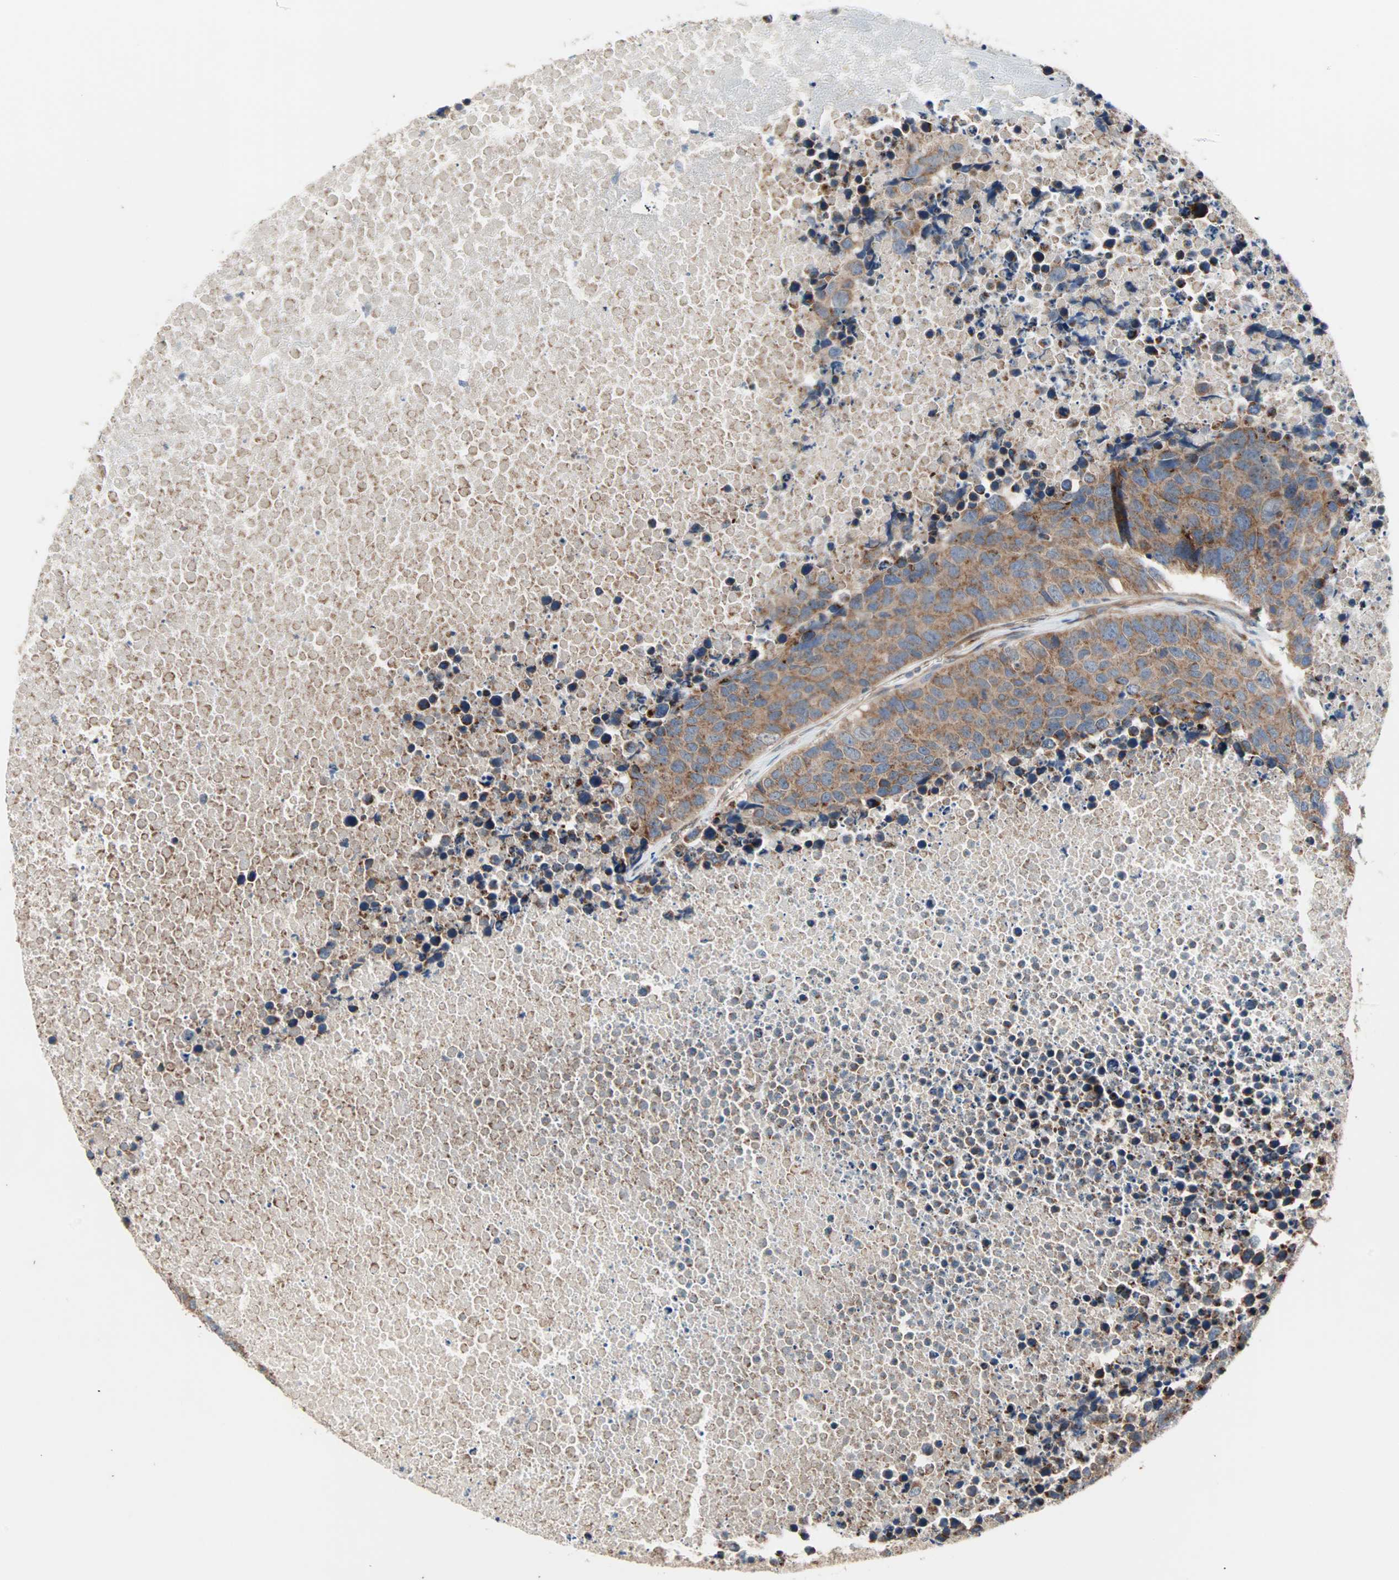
{"staining": {"intensity": "moderate", "quantity": ">75%", "location": "cytoplasmic/membranous"}, "tissue": "carcinoid", "cell_type": "Tumor cells", "image_type": "cancer", "snomed": [{"axis": "morphology", "description": "Carcinoid, malignant, NOS"}, {"axis": "topography", "description": "Lung"}], "caption": "Immunohistochemistry (IHC) micrograph of neoplastic tissue: carcinoid stained using immunohistochemistry shows medium levels of moderate protein expression localized specifically in the cytoplasmic/membranous of tumor cells, appearing as a cytoplasmic/membranous brown color.", "gene": "PDE8A", "patient": {"sex": "male", "age": 60}}